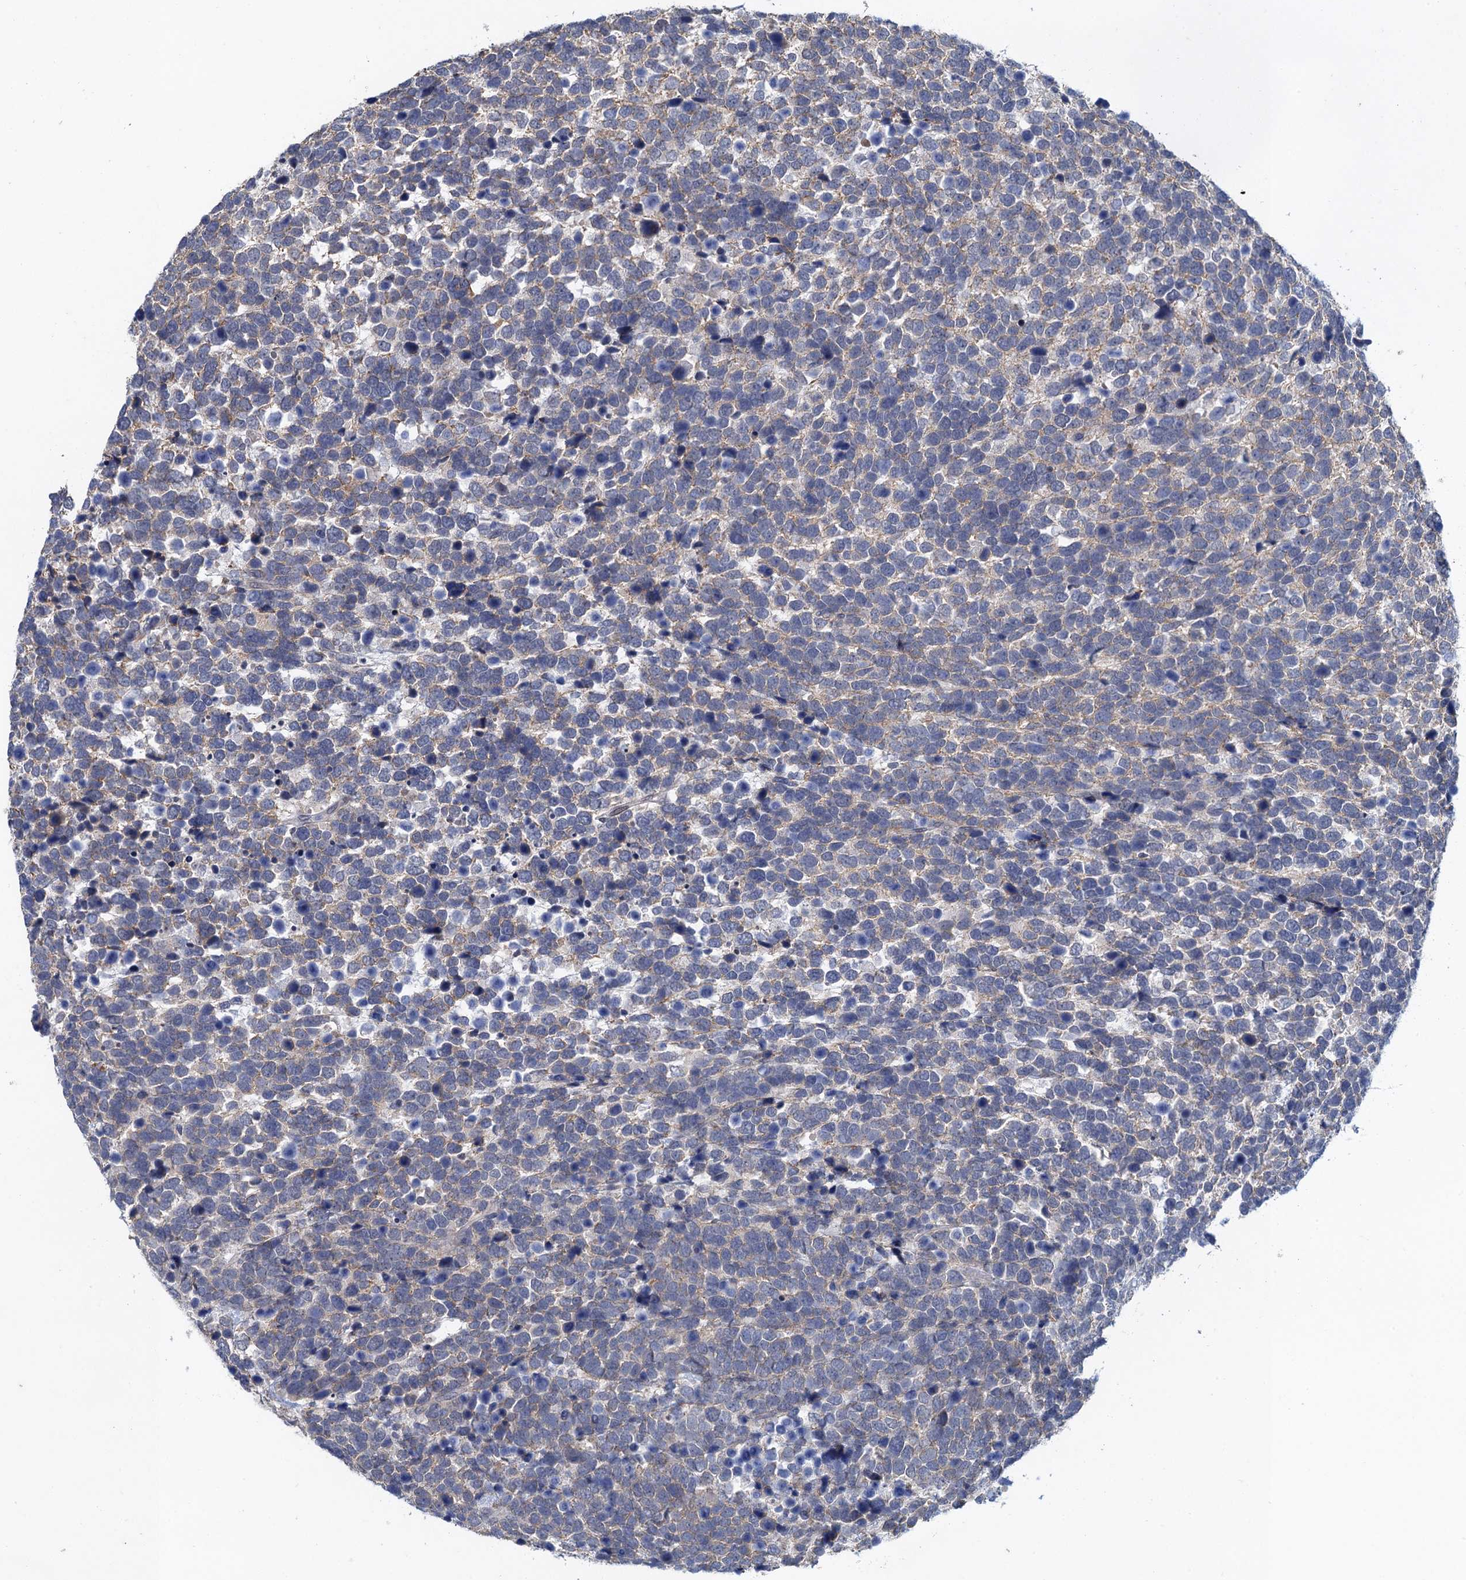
{"staining": {"intensity": "weak", "quantity": "25%-75%", "location": "cytoplasmic/membranous"}, "tissue": "urothelial cancer", "cell_type": "Tumor cells", "image_type": "cancer", "snomed": [{"axis": "morphology", "description": "Urothelial carcinoma, High grade"}, {"axis": "topography", "description": "Urinary bladder"}], "caption": "Immunohistochemistry image of neoplastic tissue: urothelial cancer stained using IHC reveals low levels of weak protein expression localized specifically in the cytoplasmic/membranous of tumor cells, appearing as a cytoplasmic/membranous brown color.", "gene": "MDM1", "patient": {"sex": "female", "age": 82}}